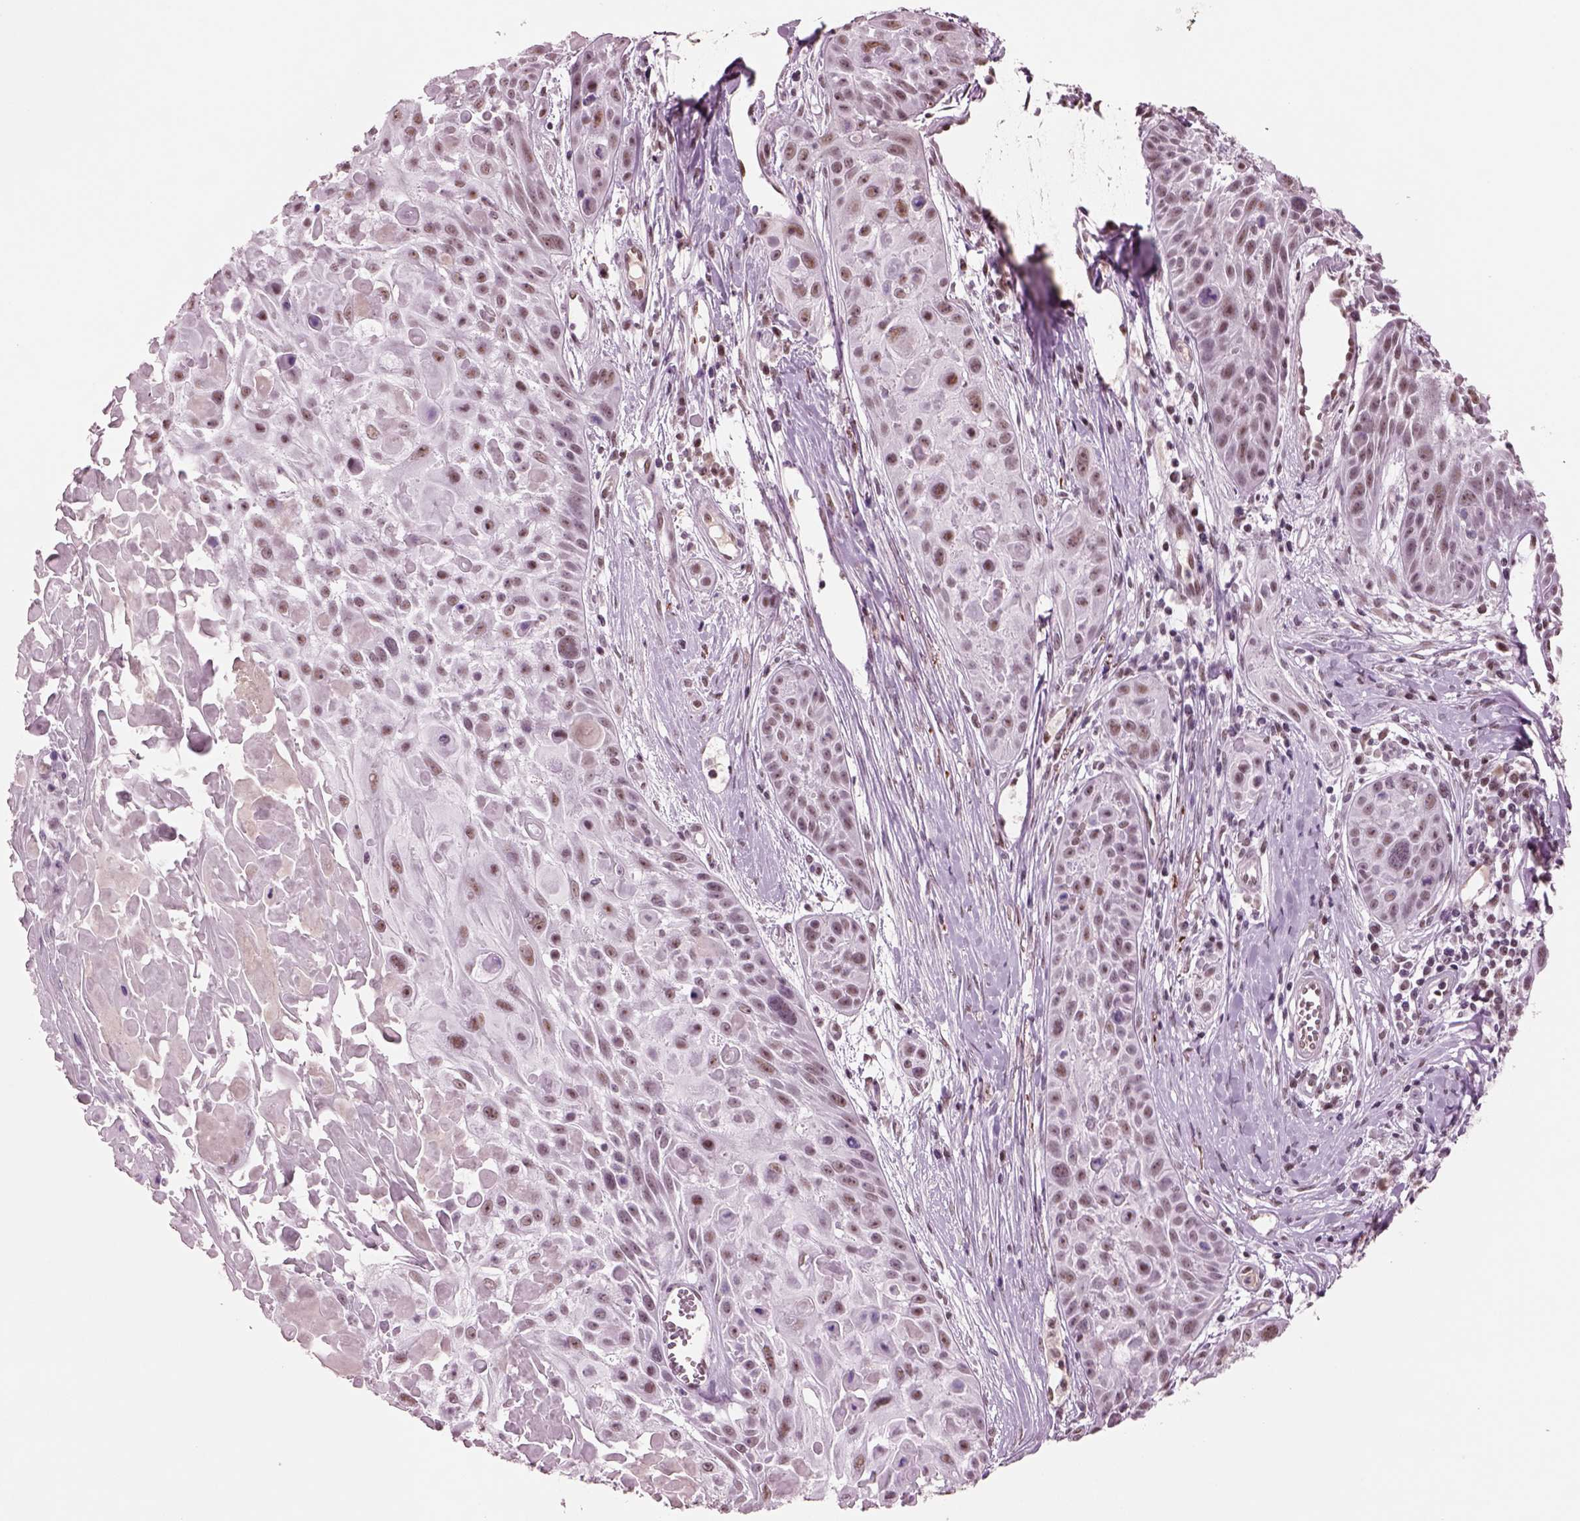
{"staining": {"intensity": "moderate", "quantity": ">75%", "location": "nuclear"}, "tissue": "skin cancer", "cell_type": "Tumor cells", "image_type": "cancer", "snomed": [{"axis": "morphology", "description": "Squamous cell carcinoma, NOS"}, {"axis": "topography", "description": "Skin"}, {"axis": "topography", "description": "Anal"}], "caption": "Immunohistochemical staining of human skin cancer (squamous cell carcinoma) demonstrates moderate nuclear protein staining in approximately >75% of tumor cells. (Brightfield microscopy of DAB IHC at high magnification).", "gene": "SEPHS1", "patient": {"sex": "female", "age": 75}}